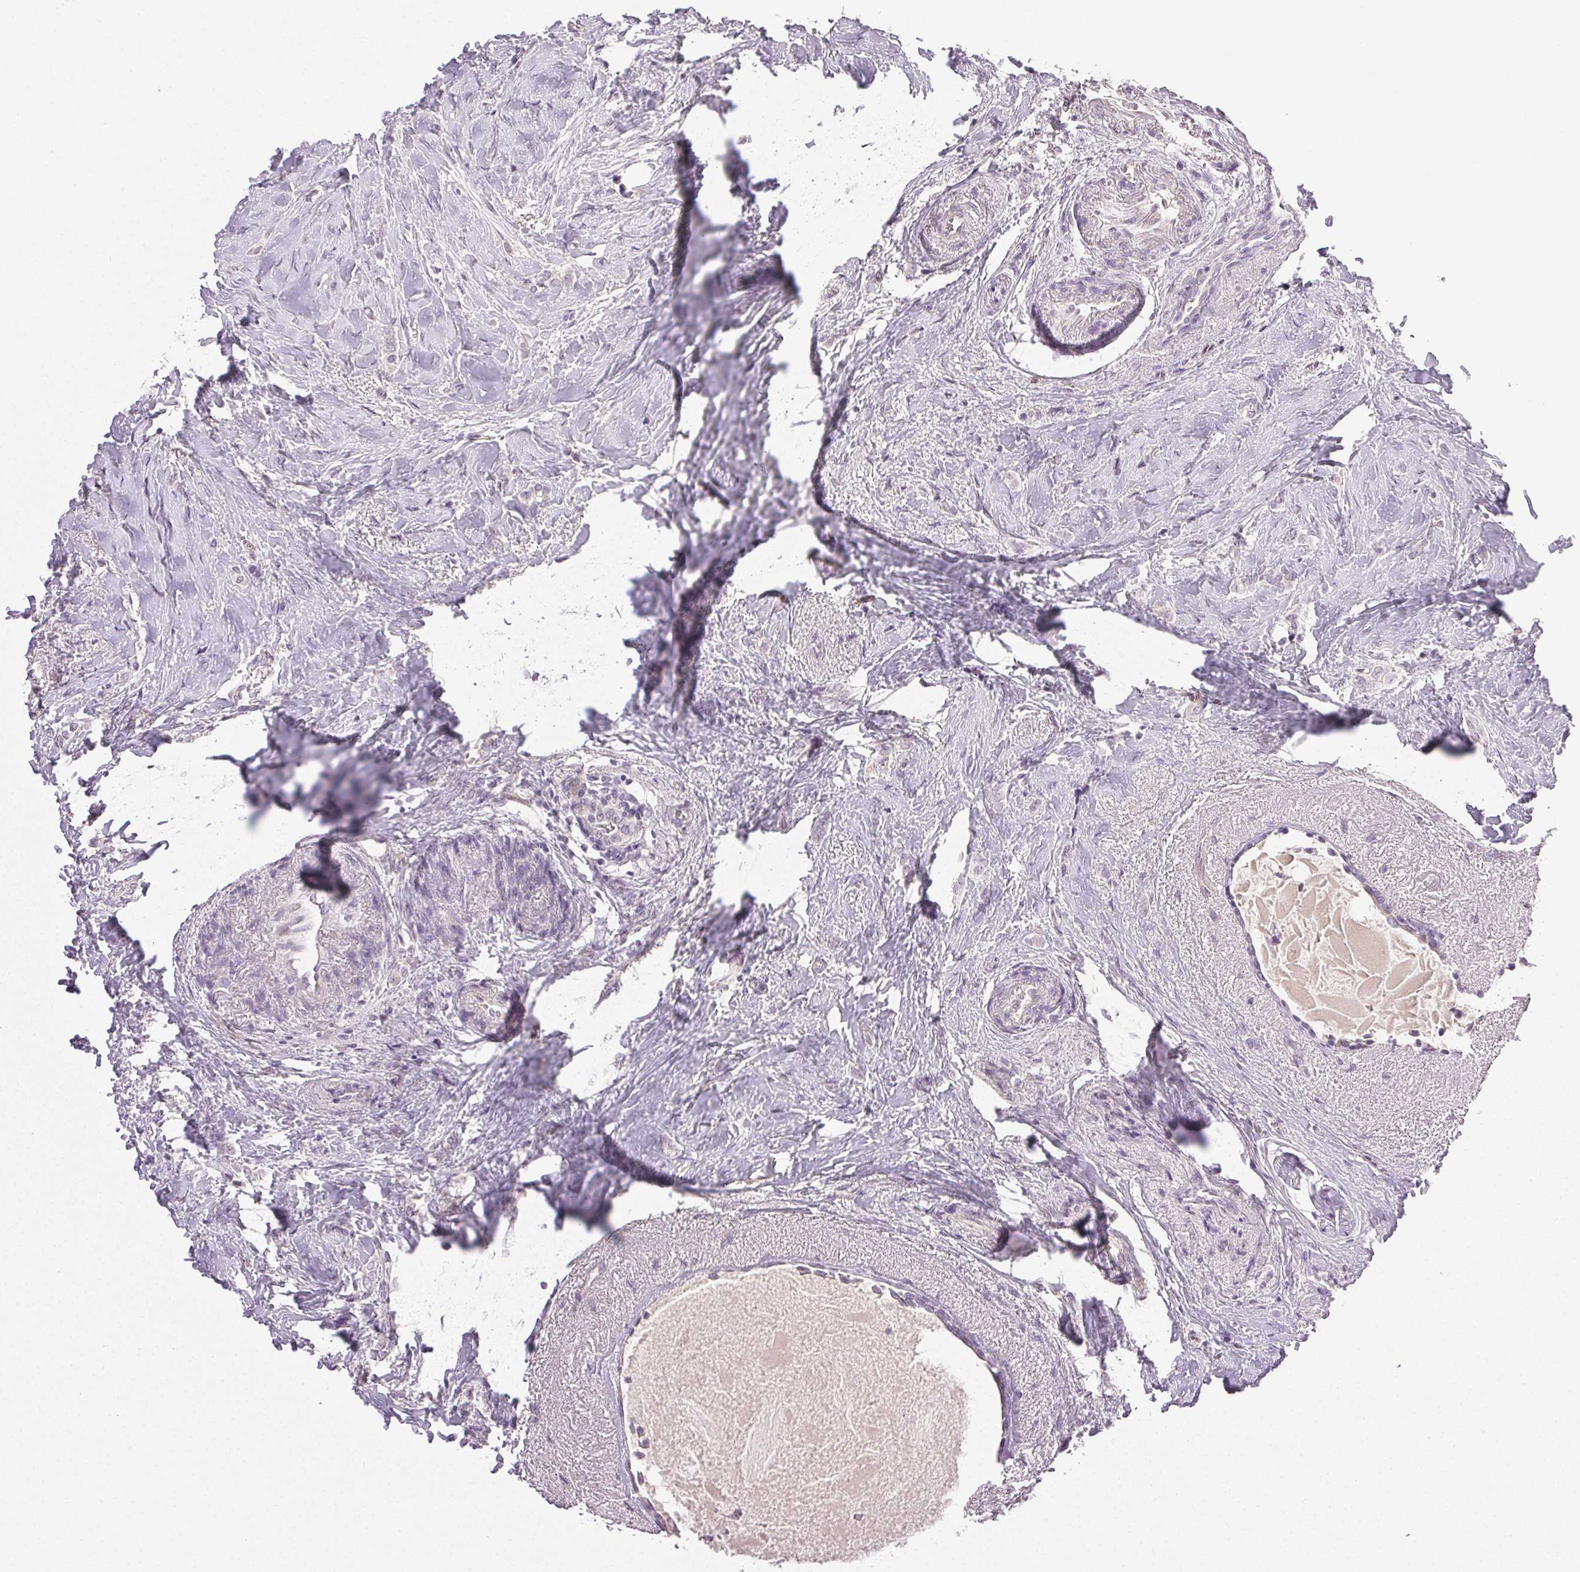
{"staining": {"intensity": "negative", "quantity": "none", "location": "none"}, "tissue": "breast cancer", "cell_type": "Tumor cells", "image_type": "cancer", "snomed": [{"axis": "morphology", "description": "Normal tissue, NOS"}, {"axis": "morphology", "description": "Duct carcinoma"}, {"axis": "topography", "description": "Breast"}], "caption": "This is an immunohistochemistry (IHC) micrograph of human breast infiltrating ductal carcinoma. There is no positivity in tumor cells.", "gene": "PLCB1", "patient": {"sex": "female", "age": 77}}